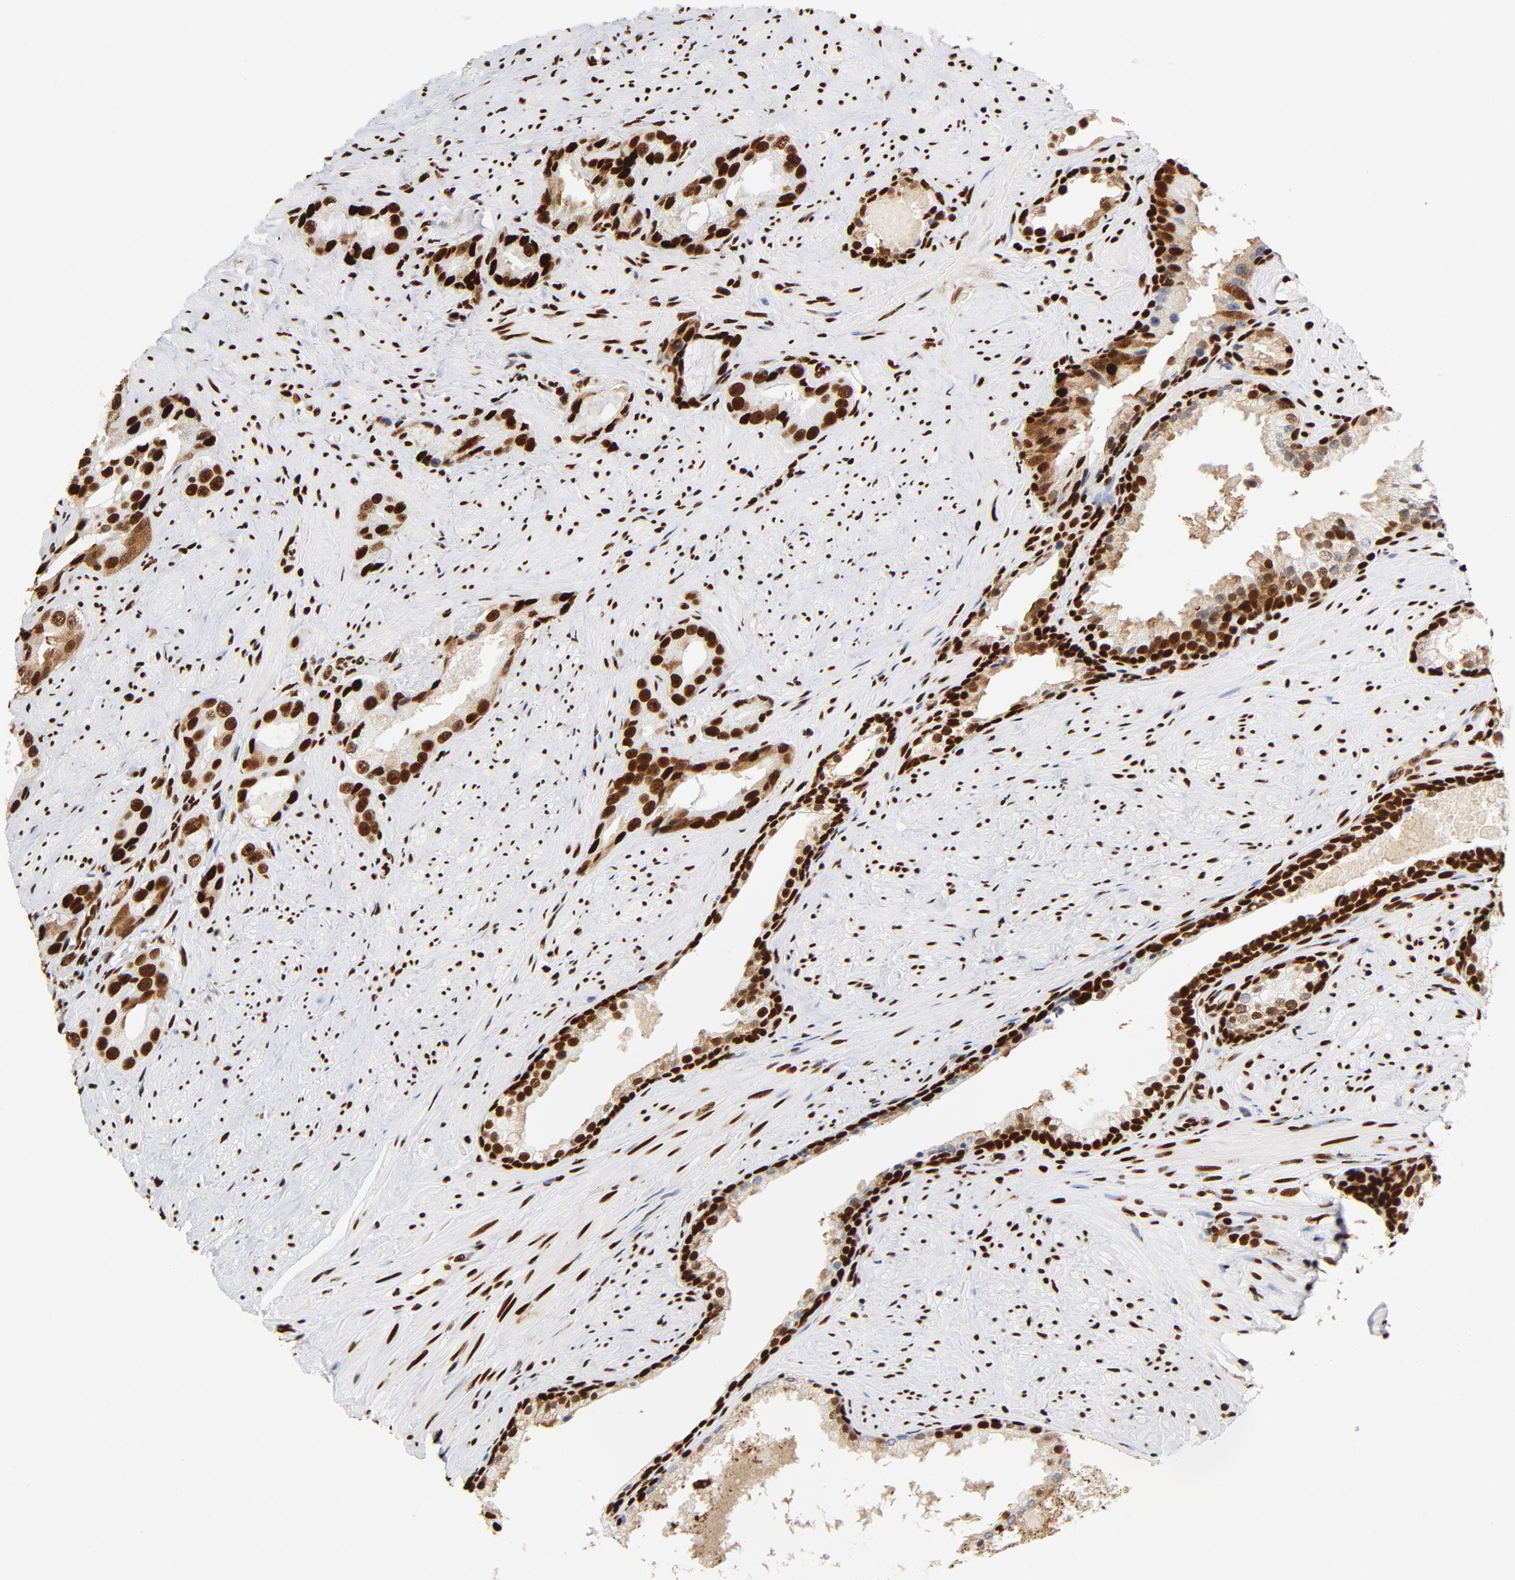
{"staining": {"intensity": "strong", "quantity": ">75%", "location": "cytoplasmic/membranous,nuclear"}, "tissue": "prostate cancer", "cell_type": "Tumor cells", "image_type": "cancer", "snomed": [{"axis": "morphology", "description": "Adenocarcinoma, Medium grade"}, {"axis": "topography", "description": "Prostate"}], "caption": "Tumor cells reveal strong cytoplasmic/membranous and nuclear positivity in approximately >75% of cells in prostate cancer. (Stains: DAB in brown, nuclei in blue, Microscopy: brightfield microscopy at high magnification).", "gene": "XRCC6", "patient": {"sex": "male", "age": 60}}